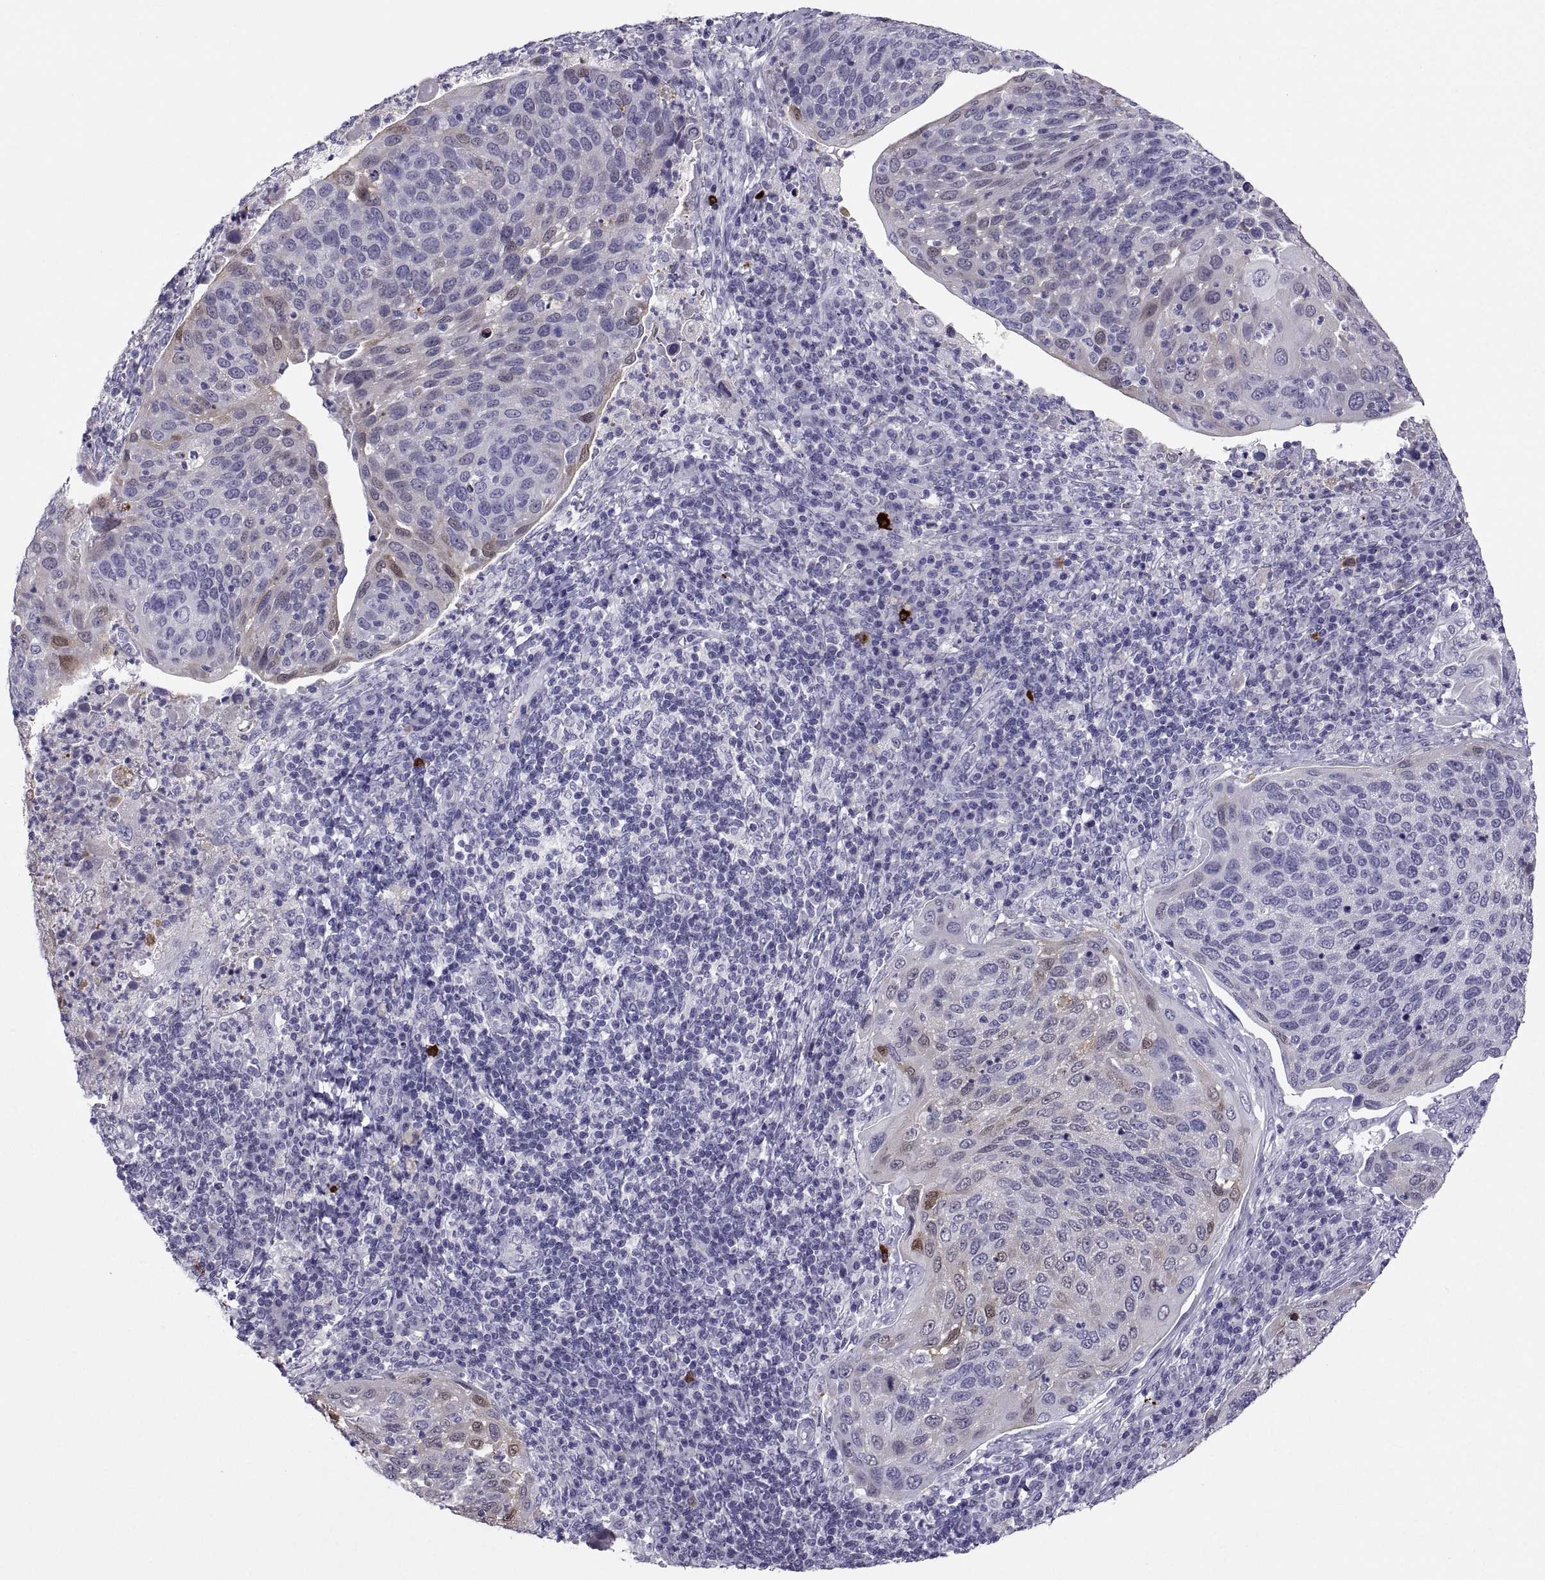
{"staining": {"intensity": "moderate", "quantity": "<25%", "location": "nuclear"}, "tissue": "cervical cancer", "cell_type": "Tumor cells", "image_type": "cancer", "snomed": [{"axis": "morphology", "description": "Squamous cell carcinoma, NOS"}, {"axis": "topography", "description": "Cervix"}], "caption": "A high-resolution photomicrograph shows immunohistochemistry staining of cervical squamous cell carcinoma, which exhibits moderate nuclear staining in about <25% of tumor cells.", "gene": "IGSF1", "patient": {"sex": "female", "age": 54}}